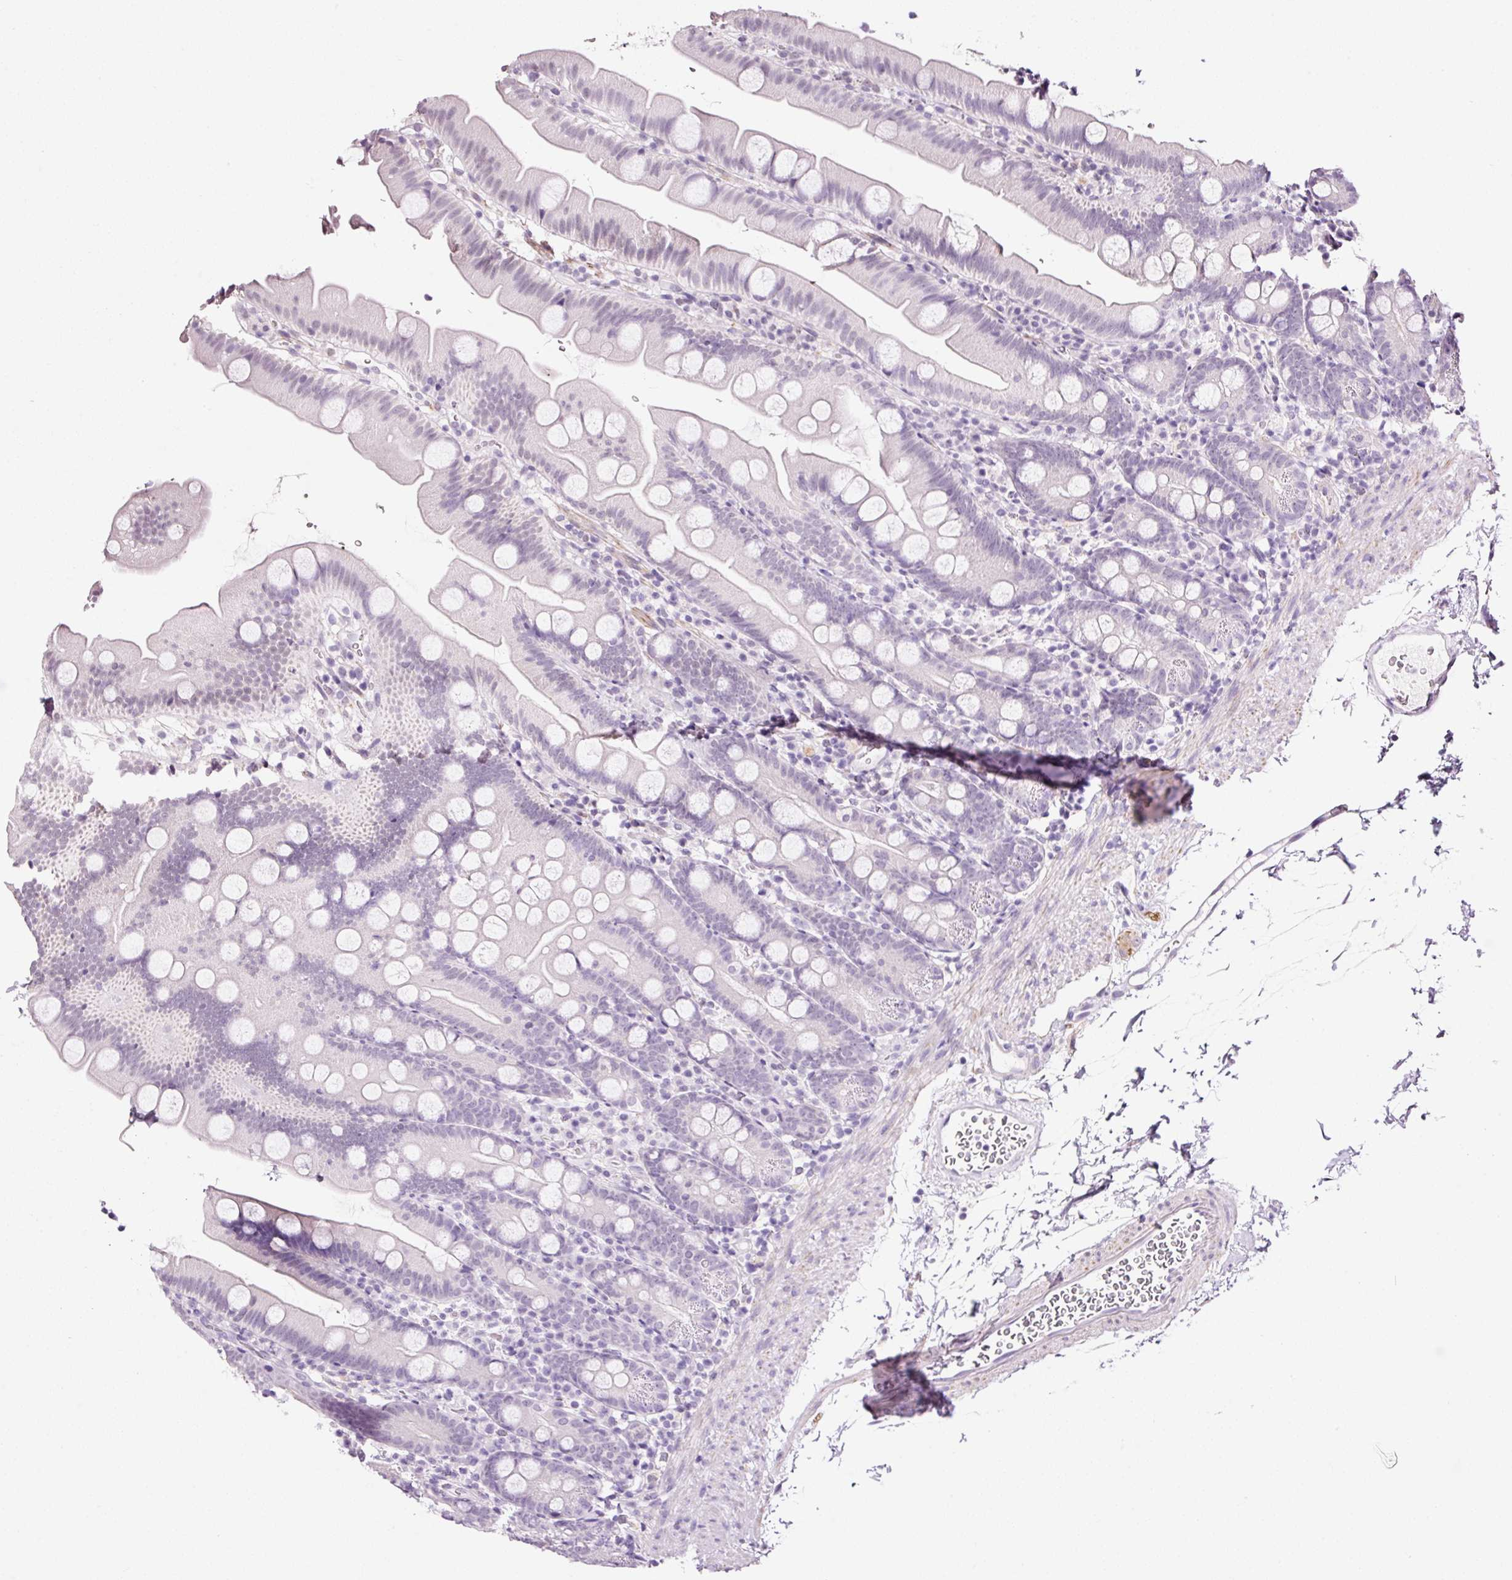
{"staining": {"intensity": "negative", "quantity": "none", "location": "none"}, "tissue": "small intestine", "cell_type": "Glandular cells", "image_type": "normal", "snomed": [{"axis": "morphology", "description": "Normal tissue, NOS"}, {"axis": "topography", "description": "Small intestine"}], "caption": "This is a histopathology image of IHC staining of normal small intestine, which shows no positivity in glandular cells.", "gene": "RTF2", "patient": {"sex": "female", "age": 68}}